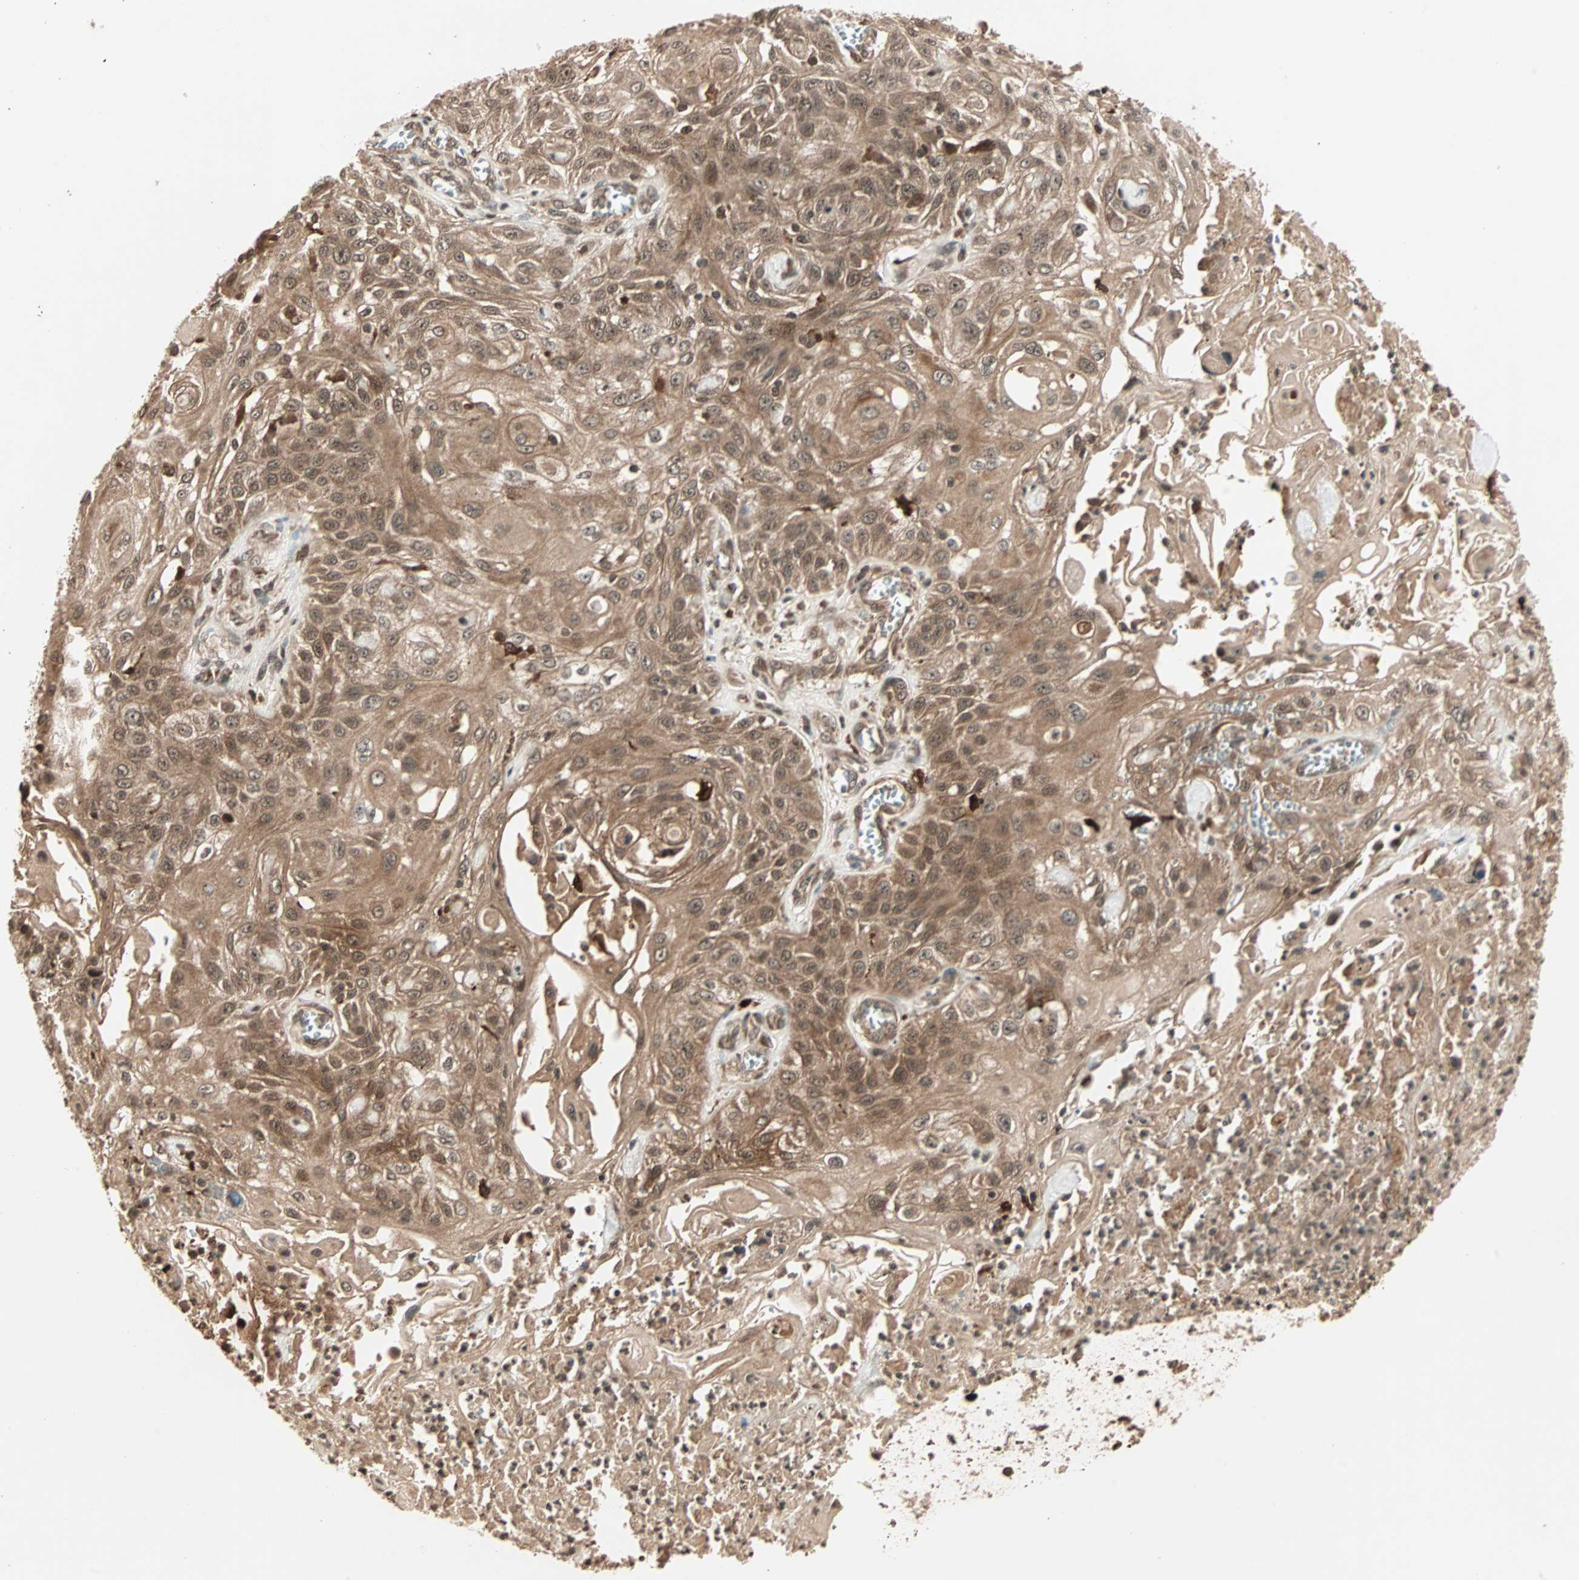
{"staining": {"intensity": "moderate", "quantity": ">75%", "location": "cytoplasmic/membranous,nuclear"}, "tissue": "skin cancer", "cell_type": "Tumor cells", "image_type": "cancer", "snomed": [{"axis": "morphology", "description": "Squamous cell carcinoma, NOS"}, {"axis": "morphology", "description": "Squamous cell carcinoma, metastatic, NOS"}, {"axis": "topography", "description": "Skin"}, {"axis": "topography", "description": "Lymph node"}], "caption": "IHC micrograph of metastatic squamous cell carcinoma (skin) stained for a protein (brown), which exhibits medium levels of moderate cytoplasmic/membranous and nuclear expression in approximately >75% of tumor cells.", "gene": "RFFL", "patient": {"sex": "male", "age": 75}}